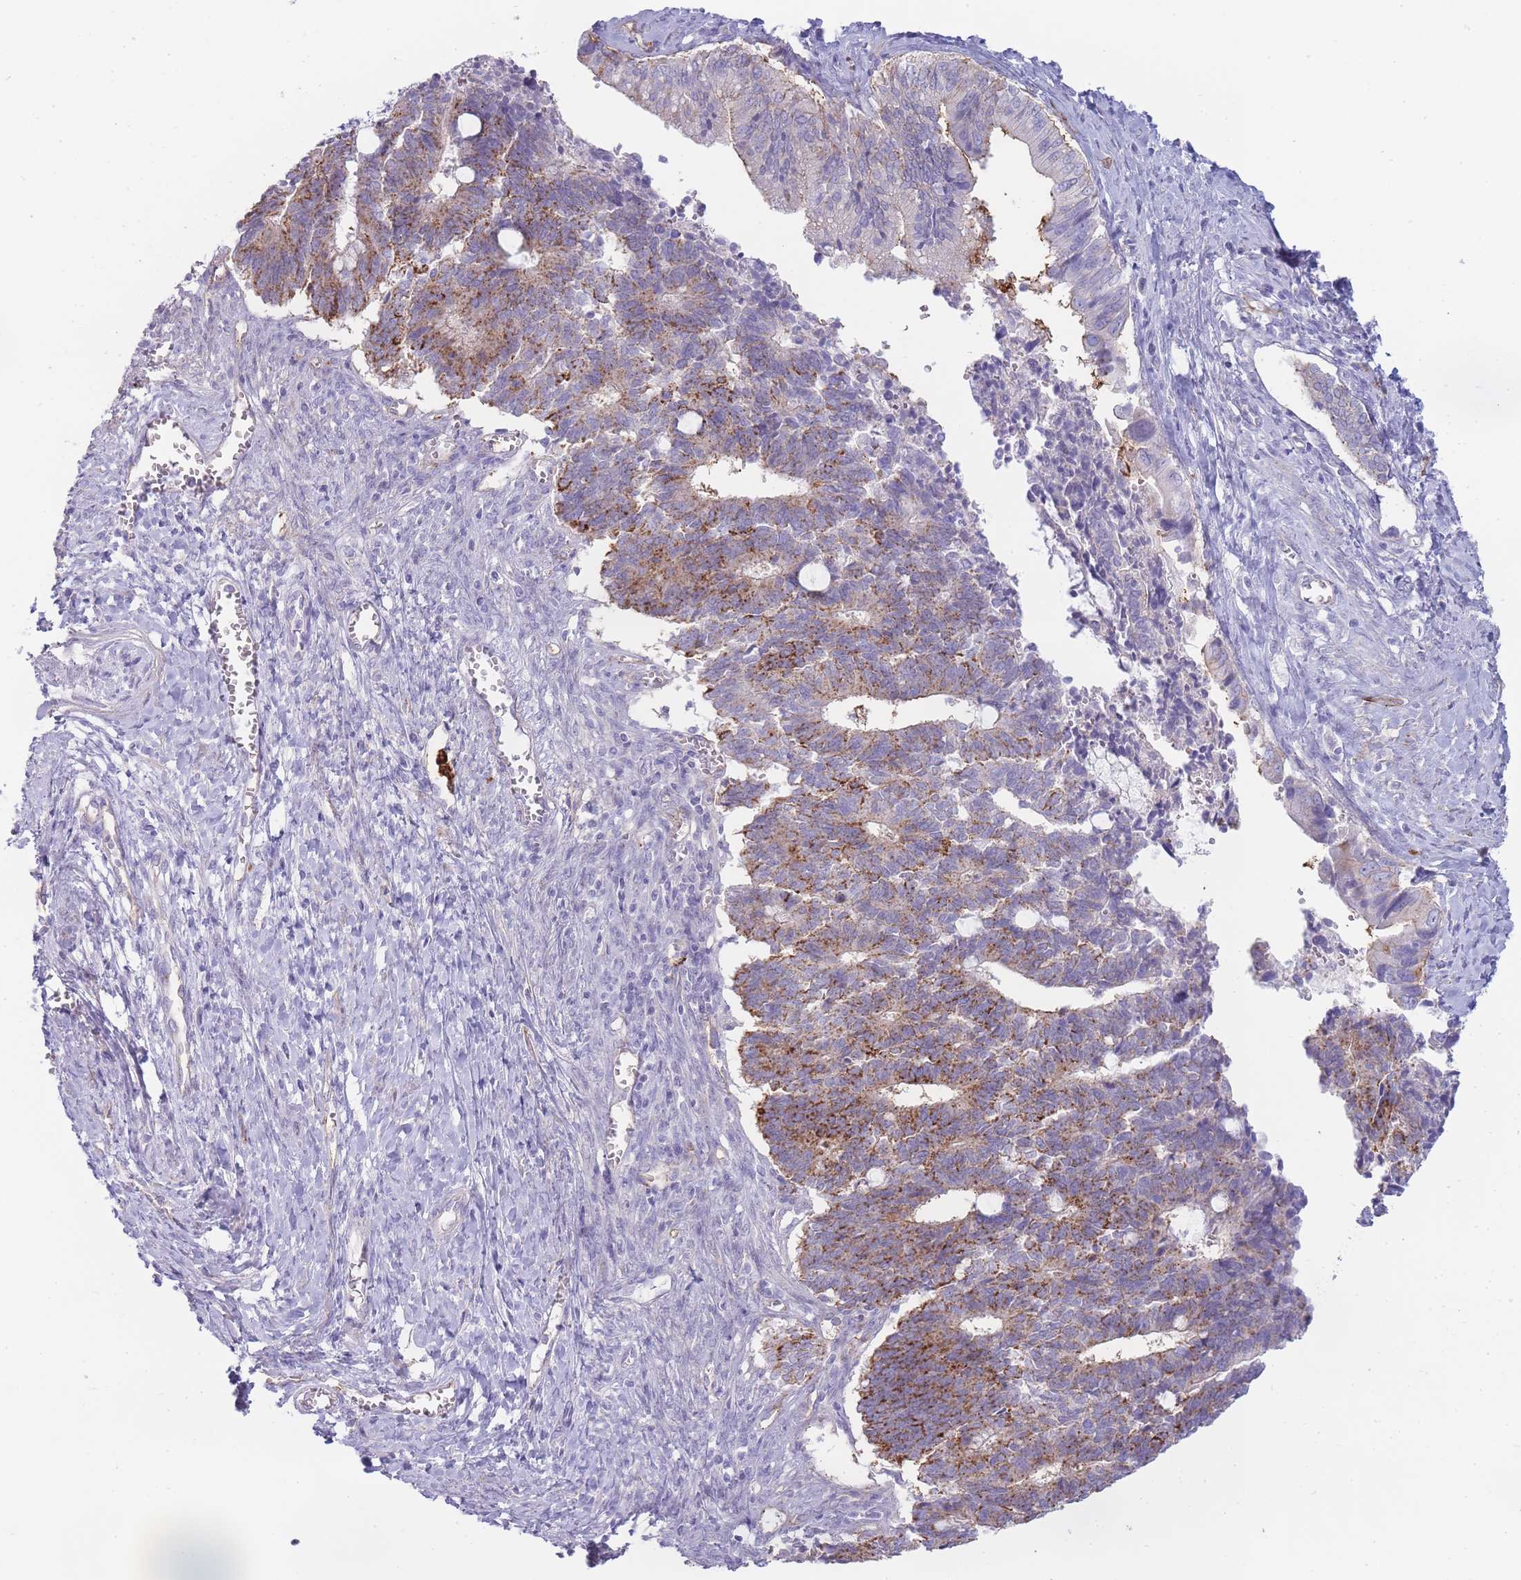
{"staining": {"intensity": "moderate", "quantity": "25%-75%", "location": "cytoplasmic/membranous"}, "tissue": "cervical cancer", "cell_type": "Tumor cells", "image_type": "cancer", "snomed": [{"axis": "morphology", "description": "Adenocarcinoma, NOS"}, {"axis": "topography", "description": "Cervix"}], "caption": "Protein staining of adenocarcinoma (cervical) tissue exhibits moderate cytoplasmic/membranous positivity in approximately 25%-75% of tumor cells. The staining was performed using DAB (3,3'-diaminobenzidine), with brown indicating positive protein expression. Nuclei are stained blue with hematoxylin.", "gene": "UTP14A", "patient": {"sex": "female", "age": 44}}